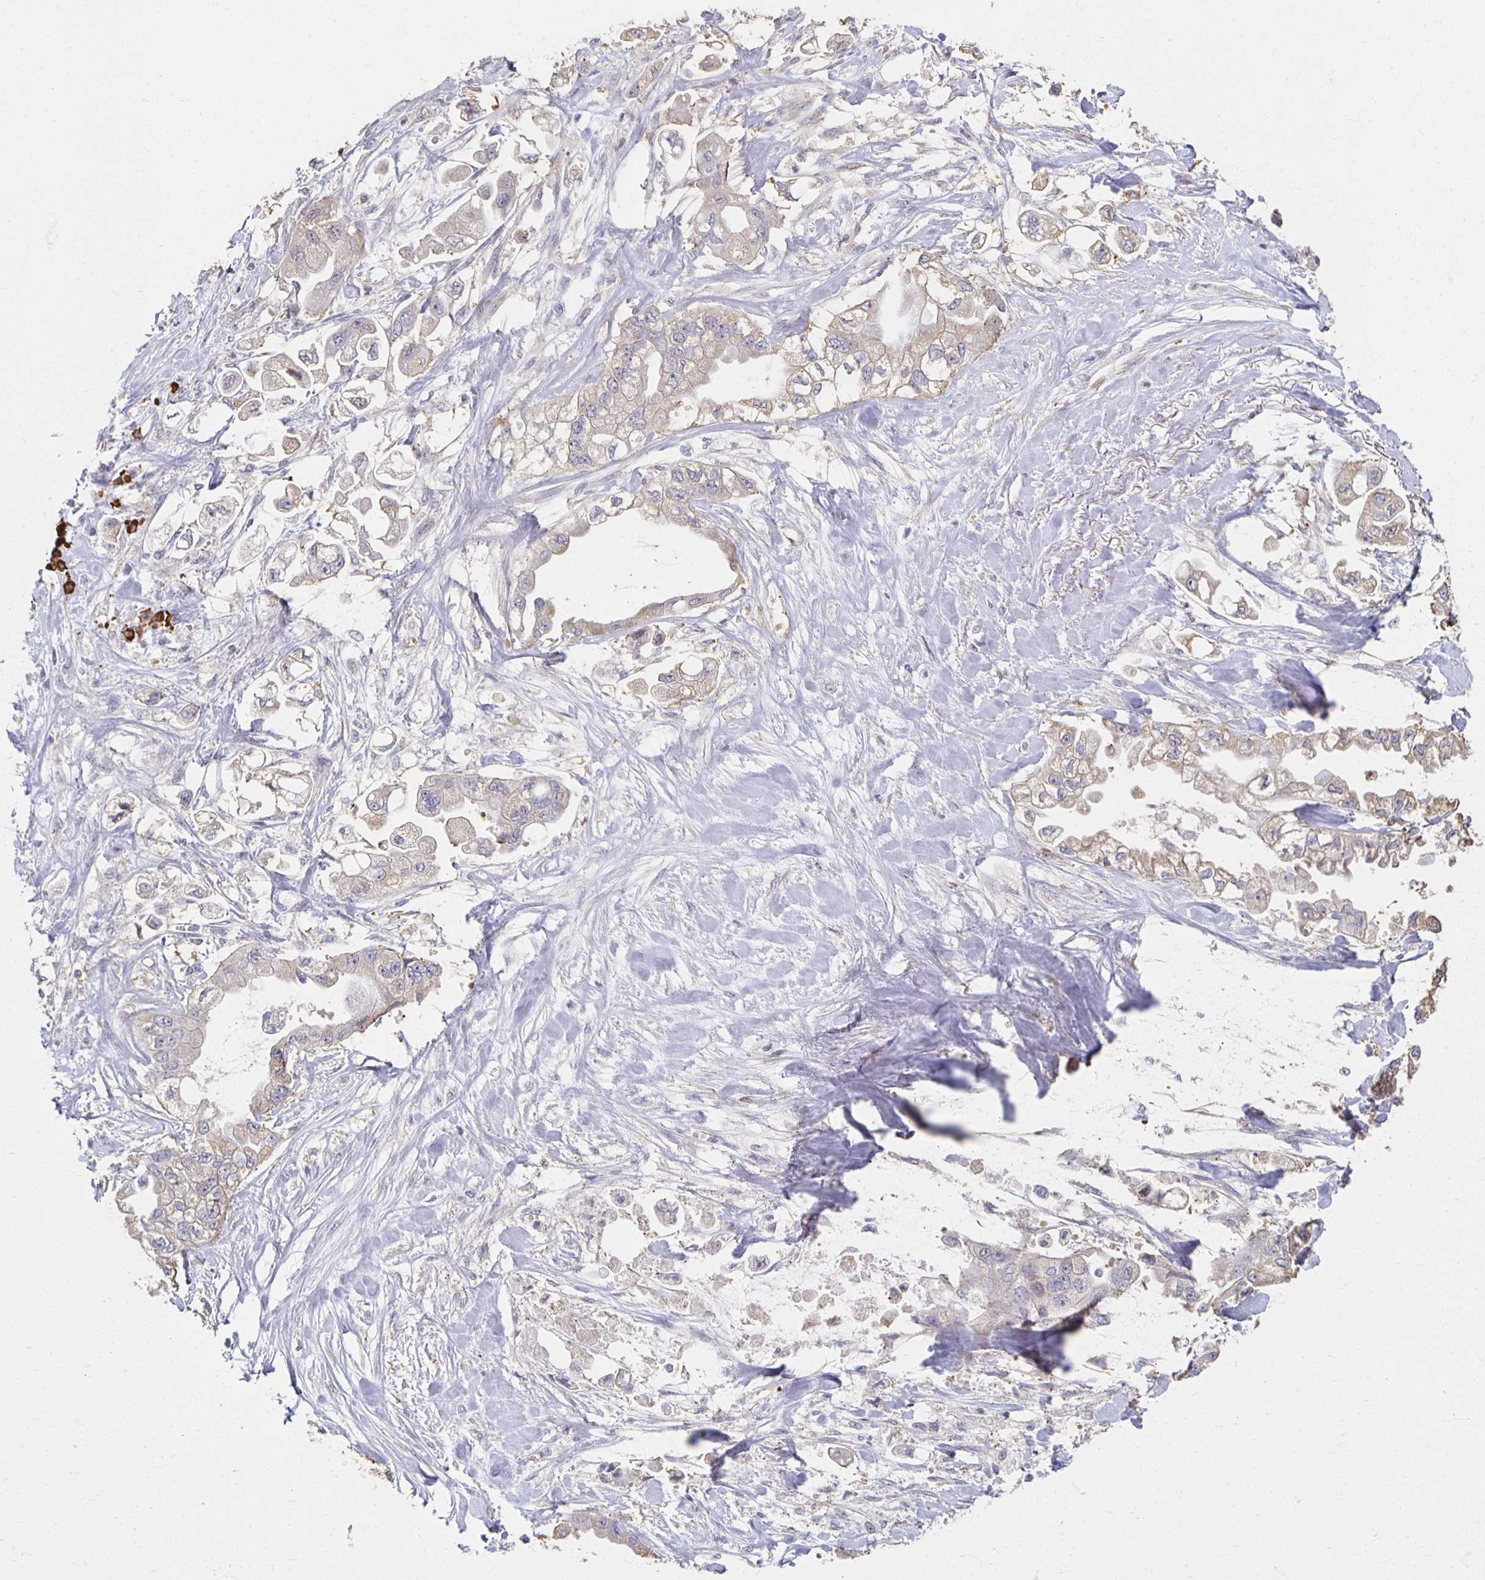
{"staining": {"intensity": "weak", "quantity": ">75%", "location": "cytoplasmic/membranous"}, "tissue": "stomach cancer", "cell_type": "Tumor cells", "image_type": "cancer", "snomed": [{"axis": "morphology", "description": "Adenocarcinoma, NOS"}, {"axis": "topography", "description": "Stomach"}], "caption": "Stomach adenocarcinoma stained with a brown dye shows weak cytoplasmic/membranous positive positivity in approximately >75% of tumor cells.", "gene": "ZNF692", "patient": {"sex": "male", "age": 62}}